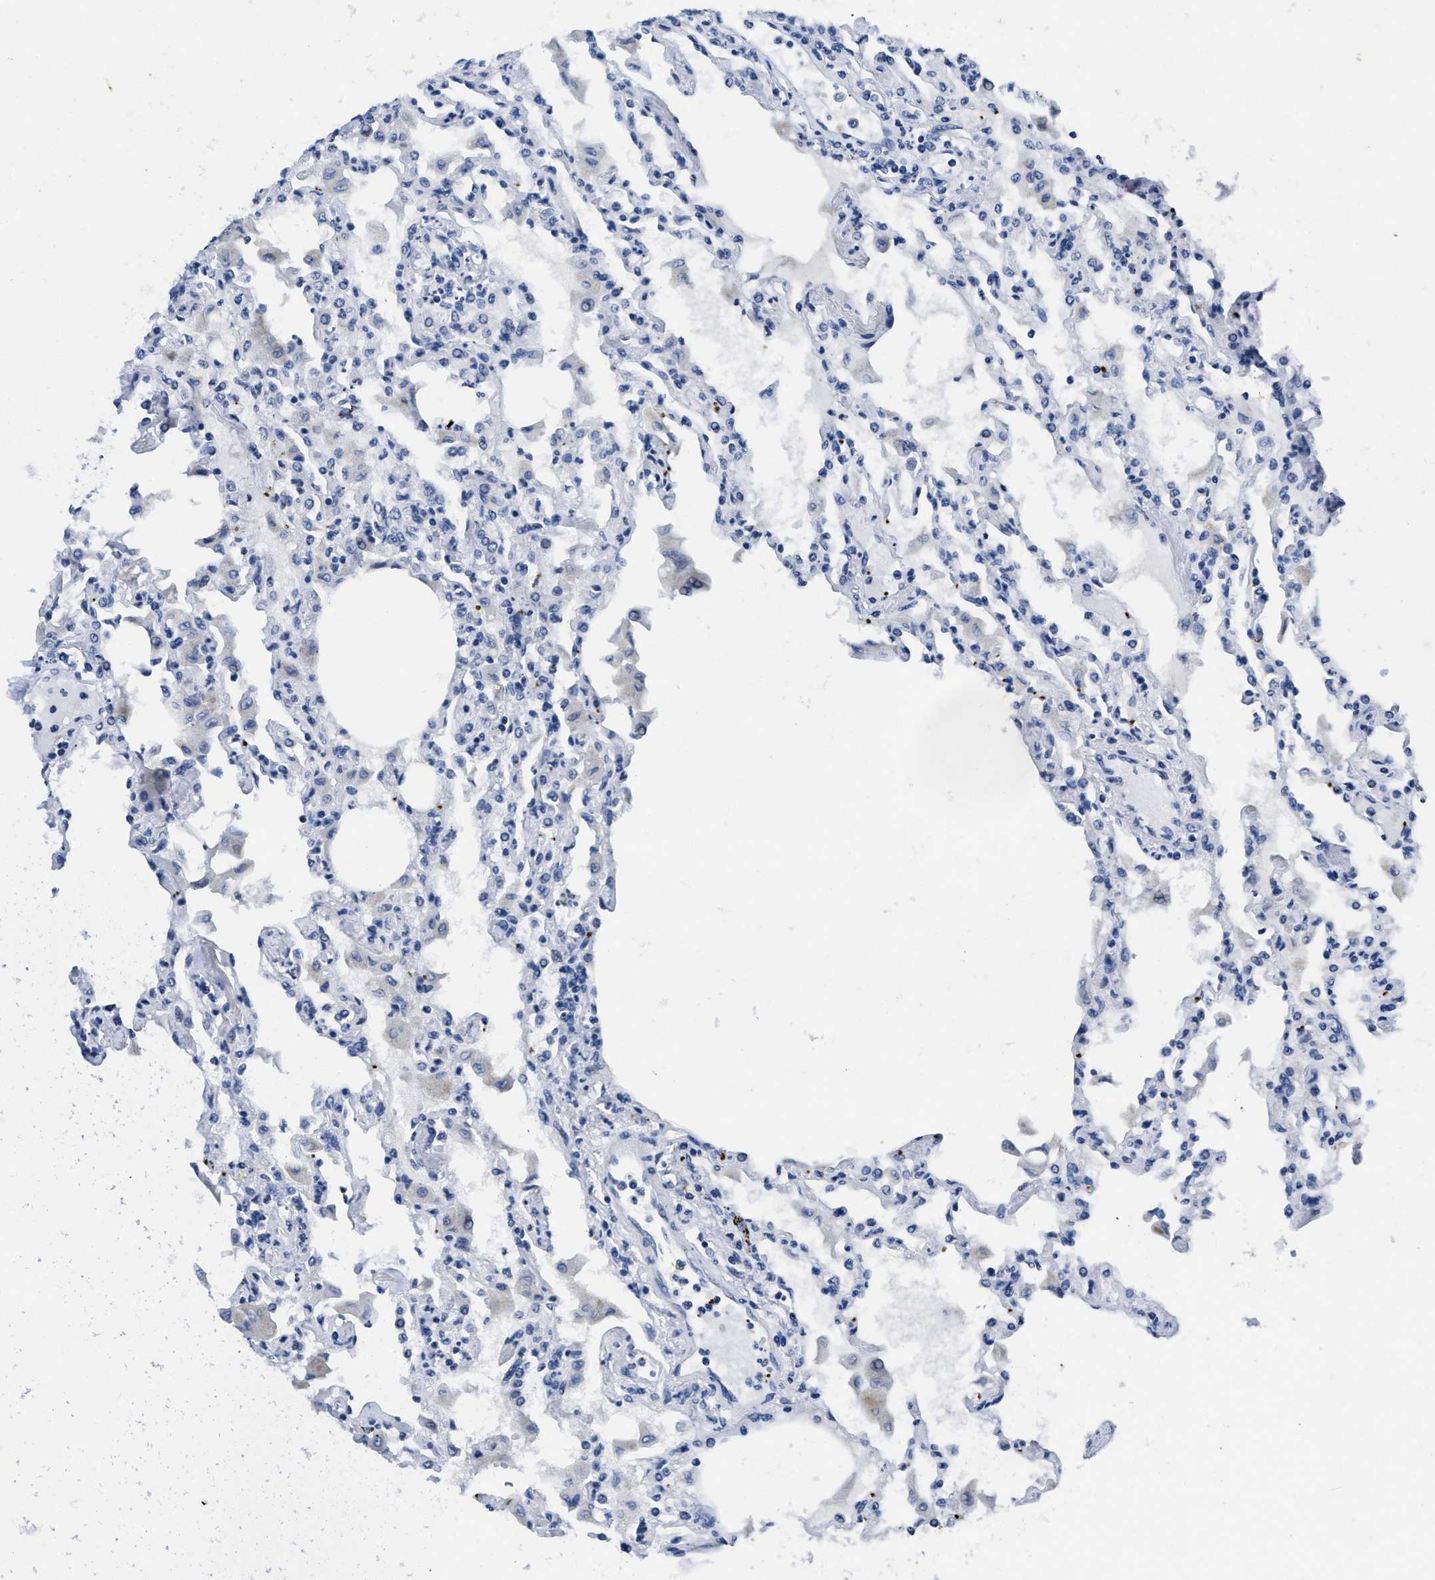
{"staining": {"intensity": "negative", "quantity": "none", "location": "none"}, "tissue": "lung", "cell_type": "Alveolar cells", "image_type": "normal", "snomed": [{"axis": "morphology", "description": "Normal tissue, NOS"}, {"axis": "topography", "description": "Bronchus"}, {"axis": "topography", "description": "Lung"}], "caption": "An IHC image of benign lung is shown. There is no staining in alveolar cells of lung. Brightfield microscopy of immunohistochemistry stained with DAB (brown) and hematoxylin (blue), captured at high magnification.", "gene": "ITGA2B", "patient": {"sex": "female", "age": 49}}